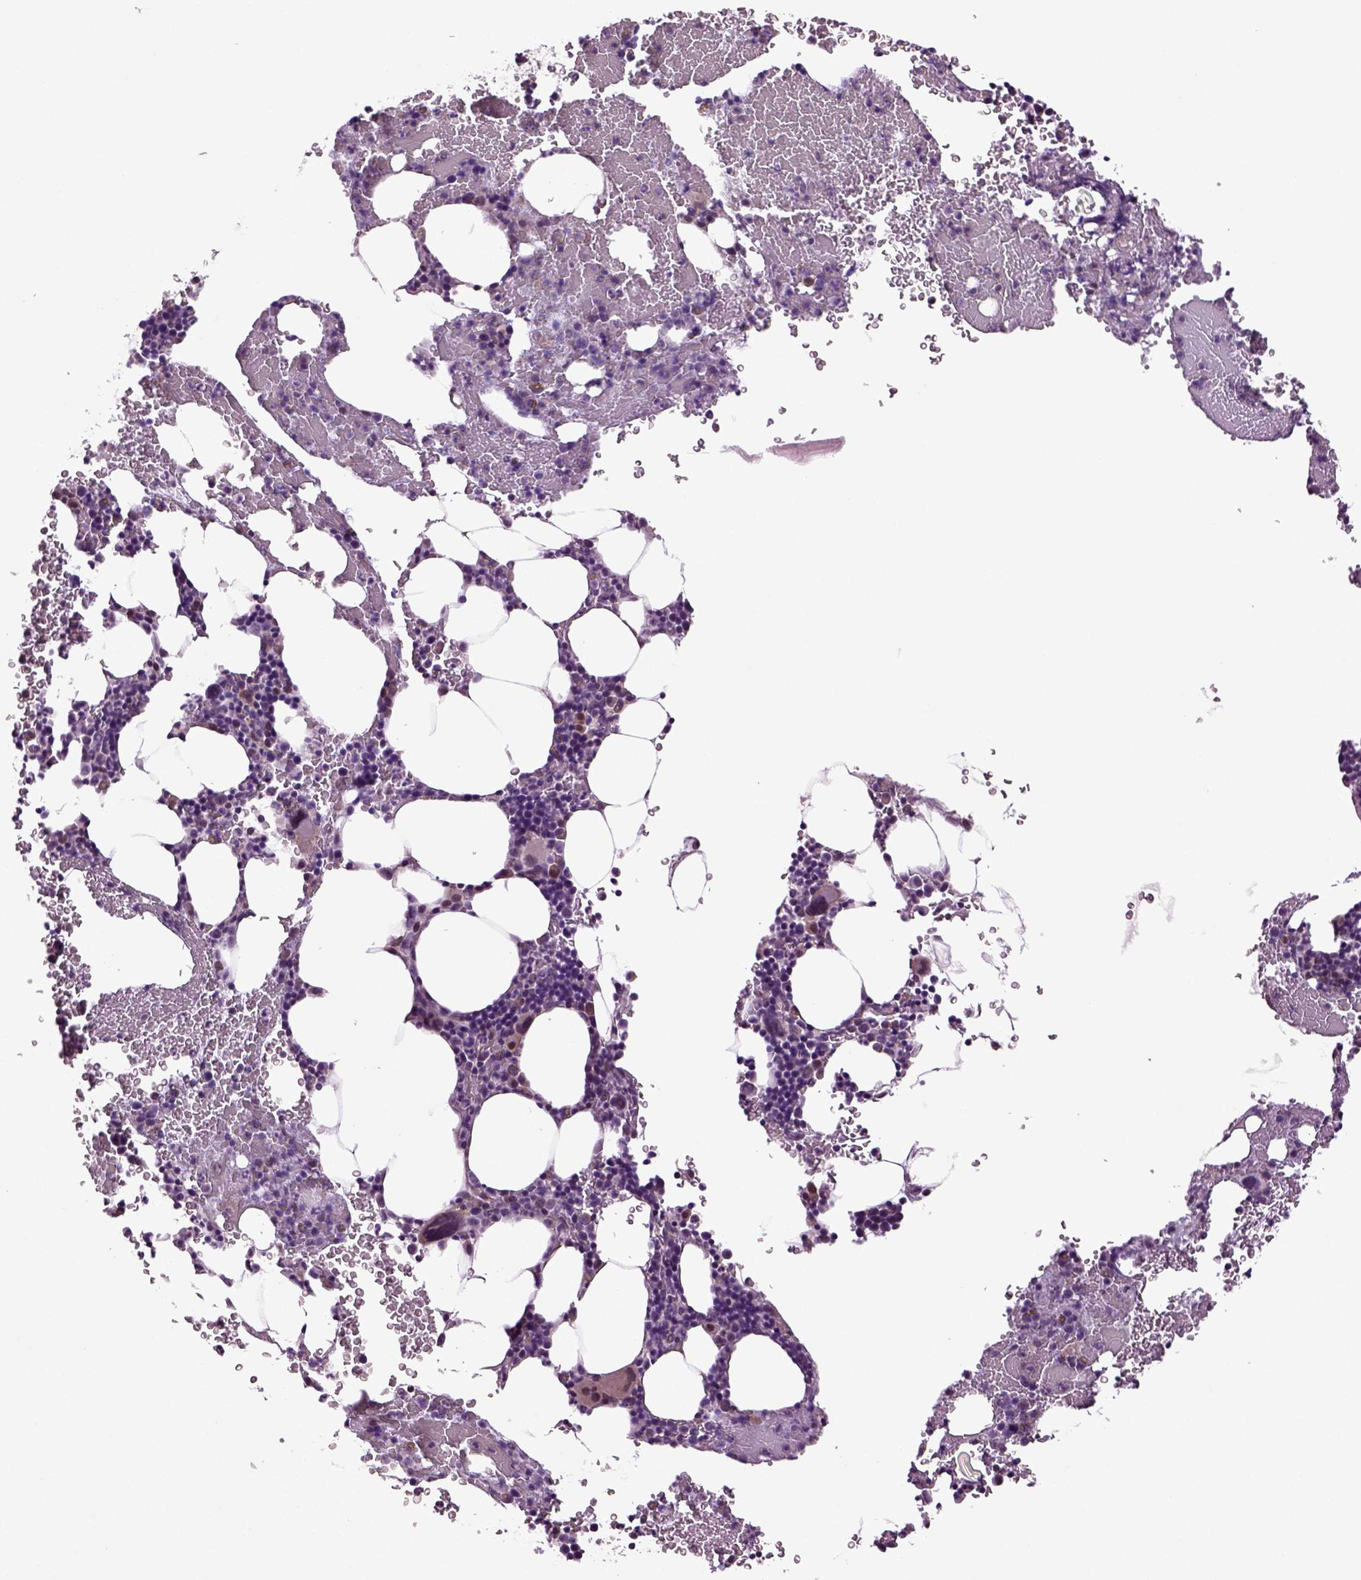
{"staining": {"intensity": "weak", "quantity": "<25%", "location": "cytoplasmic/membranous"}, "tissue": "bone marrow", "cell_type": "Hematopoietic cells", "image_type": "normal", "snomed": [{"axis": "morphology", "description": "Normal tissue, NOS"}, {"axis": "topography", "description": "Bone marrow"}], "caption": "High power microscopy image of an IHC histopathology image of unremarkable bone marrow, revealing no significant positivity in hematopoietic cells. The staining is performed using DAB brown chromogen with nuclei counter-stained in using hematoxylin.", "gene": "HAGHL", "patient": {"sex": "male", "age": 64}}